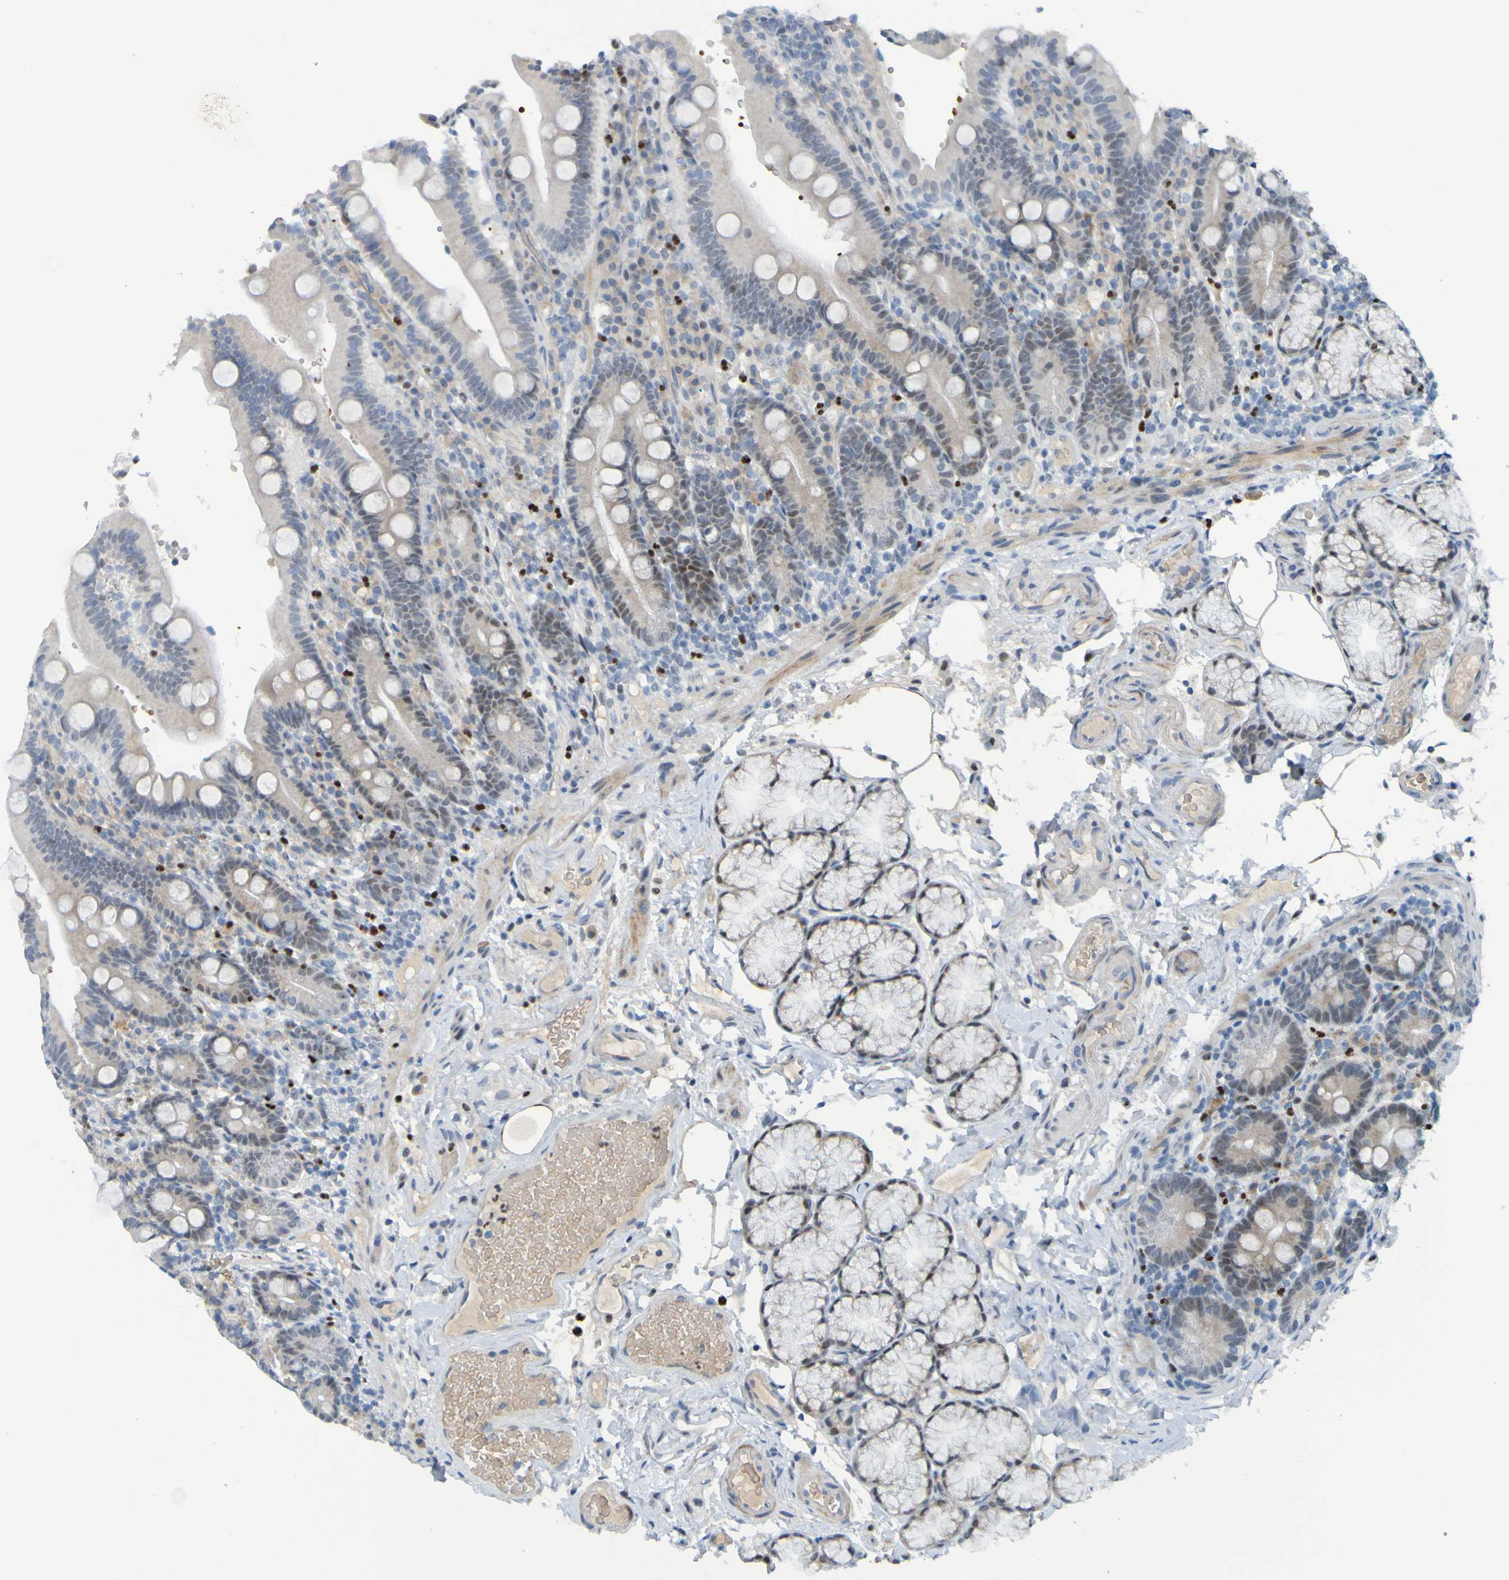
{"staining": {"intensity": "weak", "quantity": "<25%", "location": "nuclear"}, "tissue": "duodenum", "cell_type": "Glandular cells", "image_type": "normal", "snomed": [{"axis": "morphology", "description": "Normal tissue, NOS"}, {"axis": "topography", "description": "Small intestine, NOS"}], "caption": "This is a histopathology image of IHC staining of unremarkable duodenum, which shows no positivity in glandular cells.", "gene": "USP36", "patient": {"sex": "female", "age": 71}}